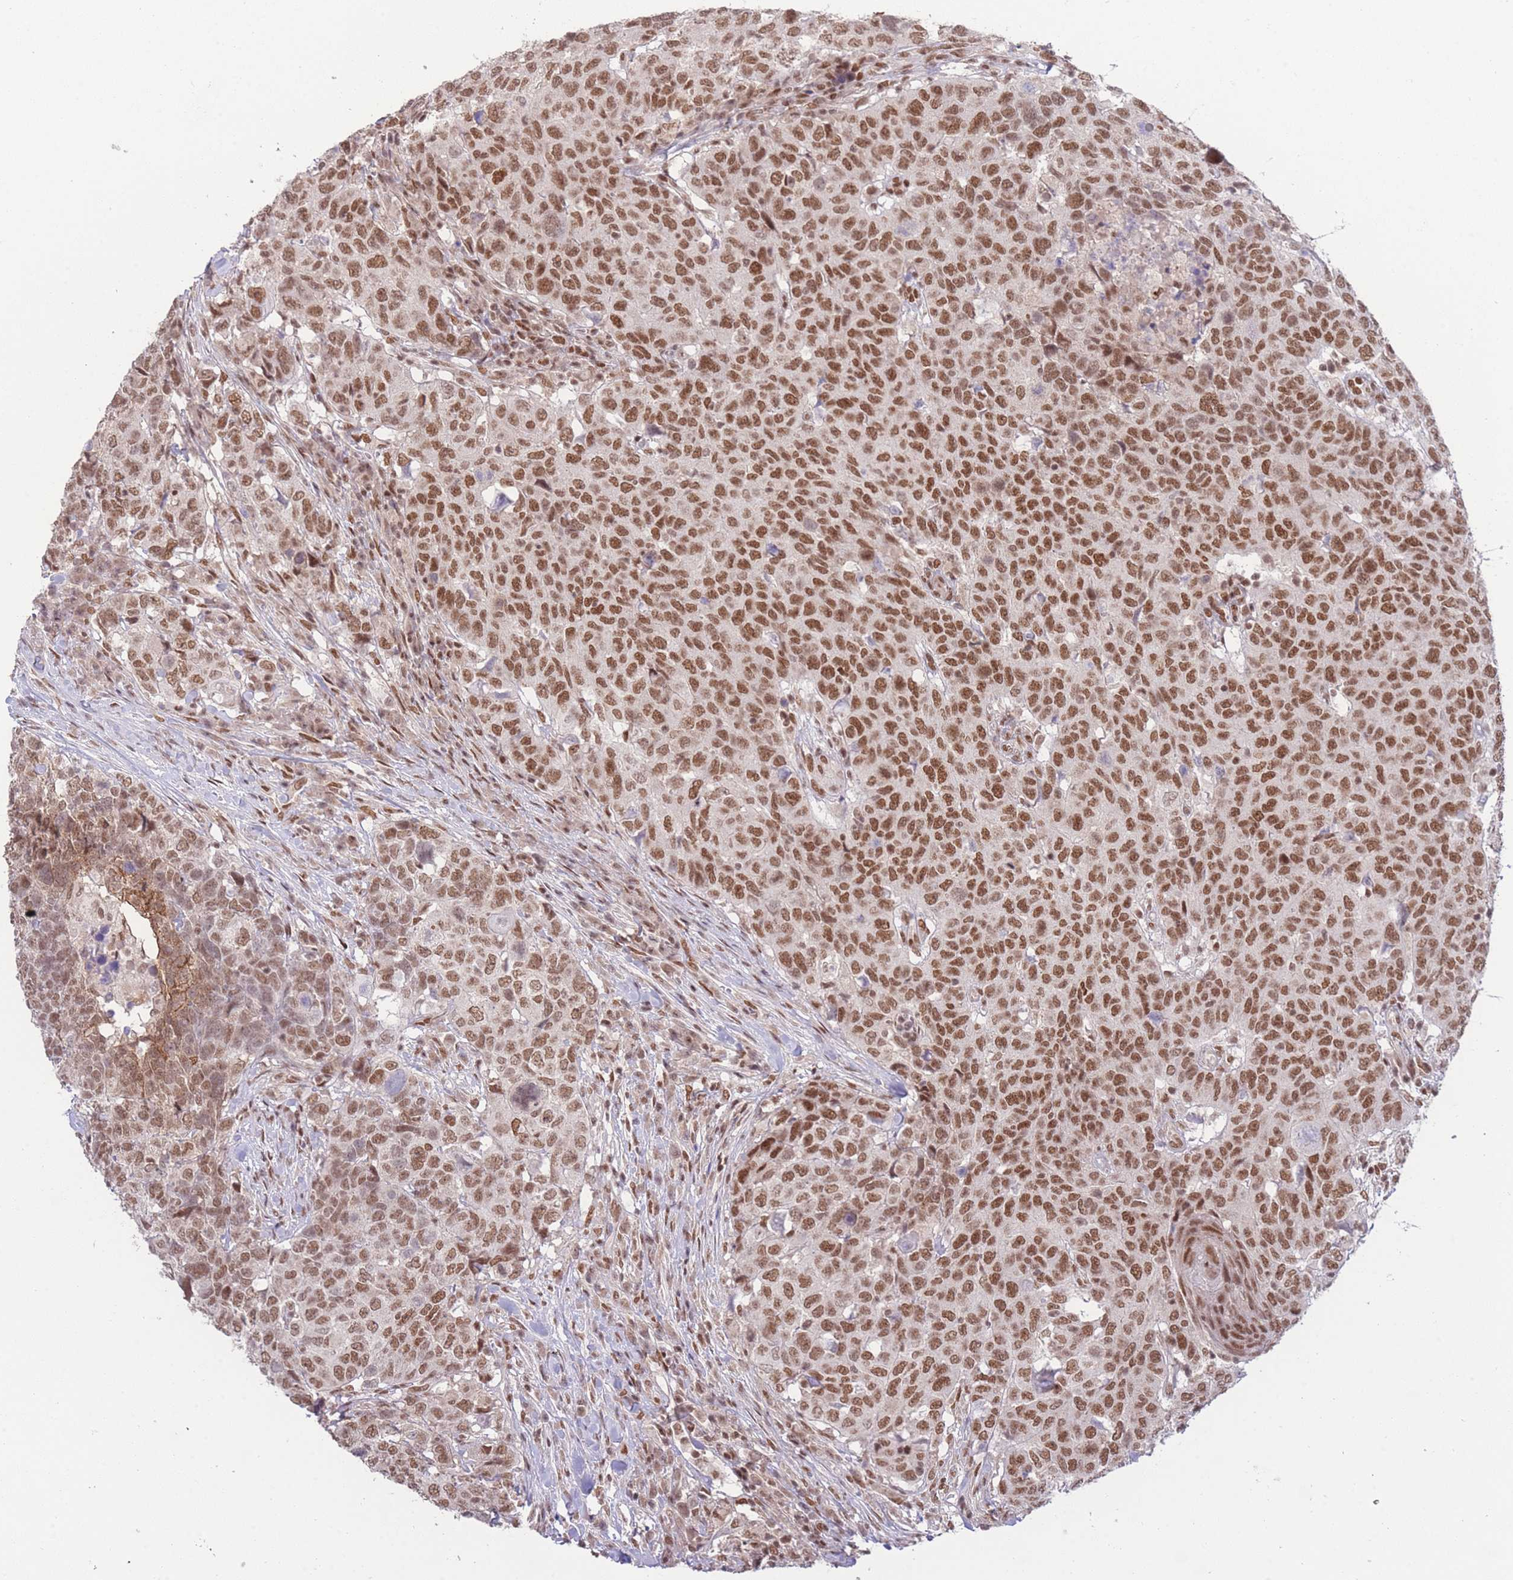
{"staining": {"intensity": "moderate", "quantity": ">75%", "location": "nuclear"}, "tissue": "head and neck cancer", "cell_type": "Tumor cells", "image_type": "cancer", "snomed": [{"axis": "morphology", "description": "Normal tissue, NOS"}, {"axis": "morphology", "description": "Squamous cell carcinoma, NOS"}, {"axis": "topography", "description": "Skeletal muscle"}, {"axis": "topography", "description": "Vascular tissue"}, {"axis": "topography", "description": "Peripheral nerve tissue"}, {"axis": "topography", "description": "Head-Neck"}], "caption": "The immunohistochemical stain labels moderate nuclear positivity in tumor cells of head and neck cancer (squamous cell carcinoma) tissue. The staining is performed using DAB brown chromogen to label protein expression. The nuclei are counter-stained blue using hematoxylin.", "gene": "CARD8", "patient": {"sex": "male", "age": 66}}